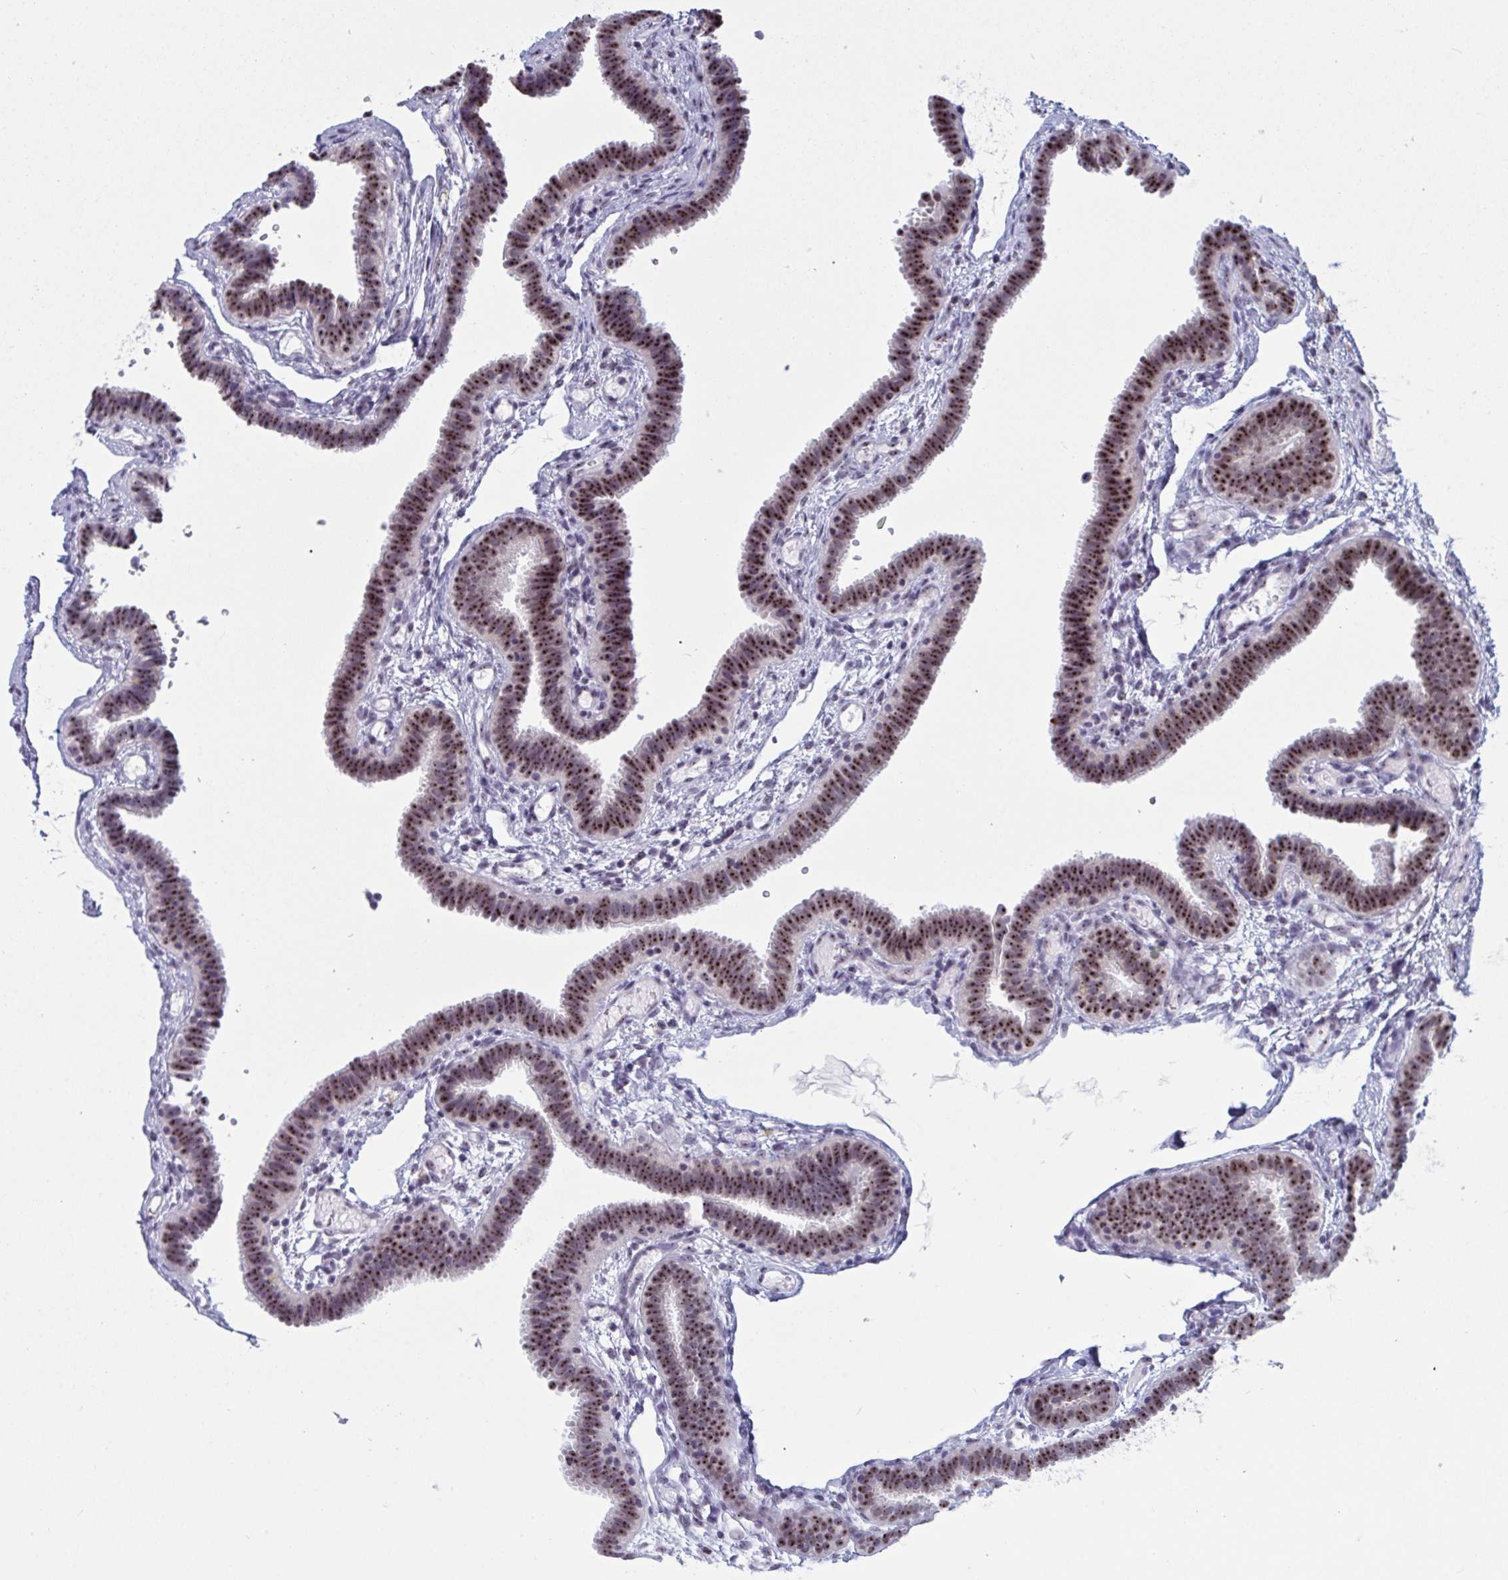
{"staining": {"intensity": "moderate", "quantity": ">75%", "location": "nuclear"}, "tissue": "fallopian tube", "cell_type": "Glandular cells", "image_type": "normal", "snomed": [{"axis": "morphology", "description": "Normal tissue, NOS"}, {"axis": "topography", "description": "Fallopian tube"}], "caption": "Immunohistochemistry (IHC) micrograph of unremarkable fallopian tube stained for a protein (brown), which demonstrates medium levels of moderate nuclear expression in approximately >75% of glandular cells.", "gene": "TGM6", "patient": {"sex": "female", "age": 37}}